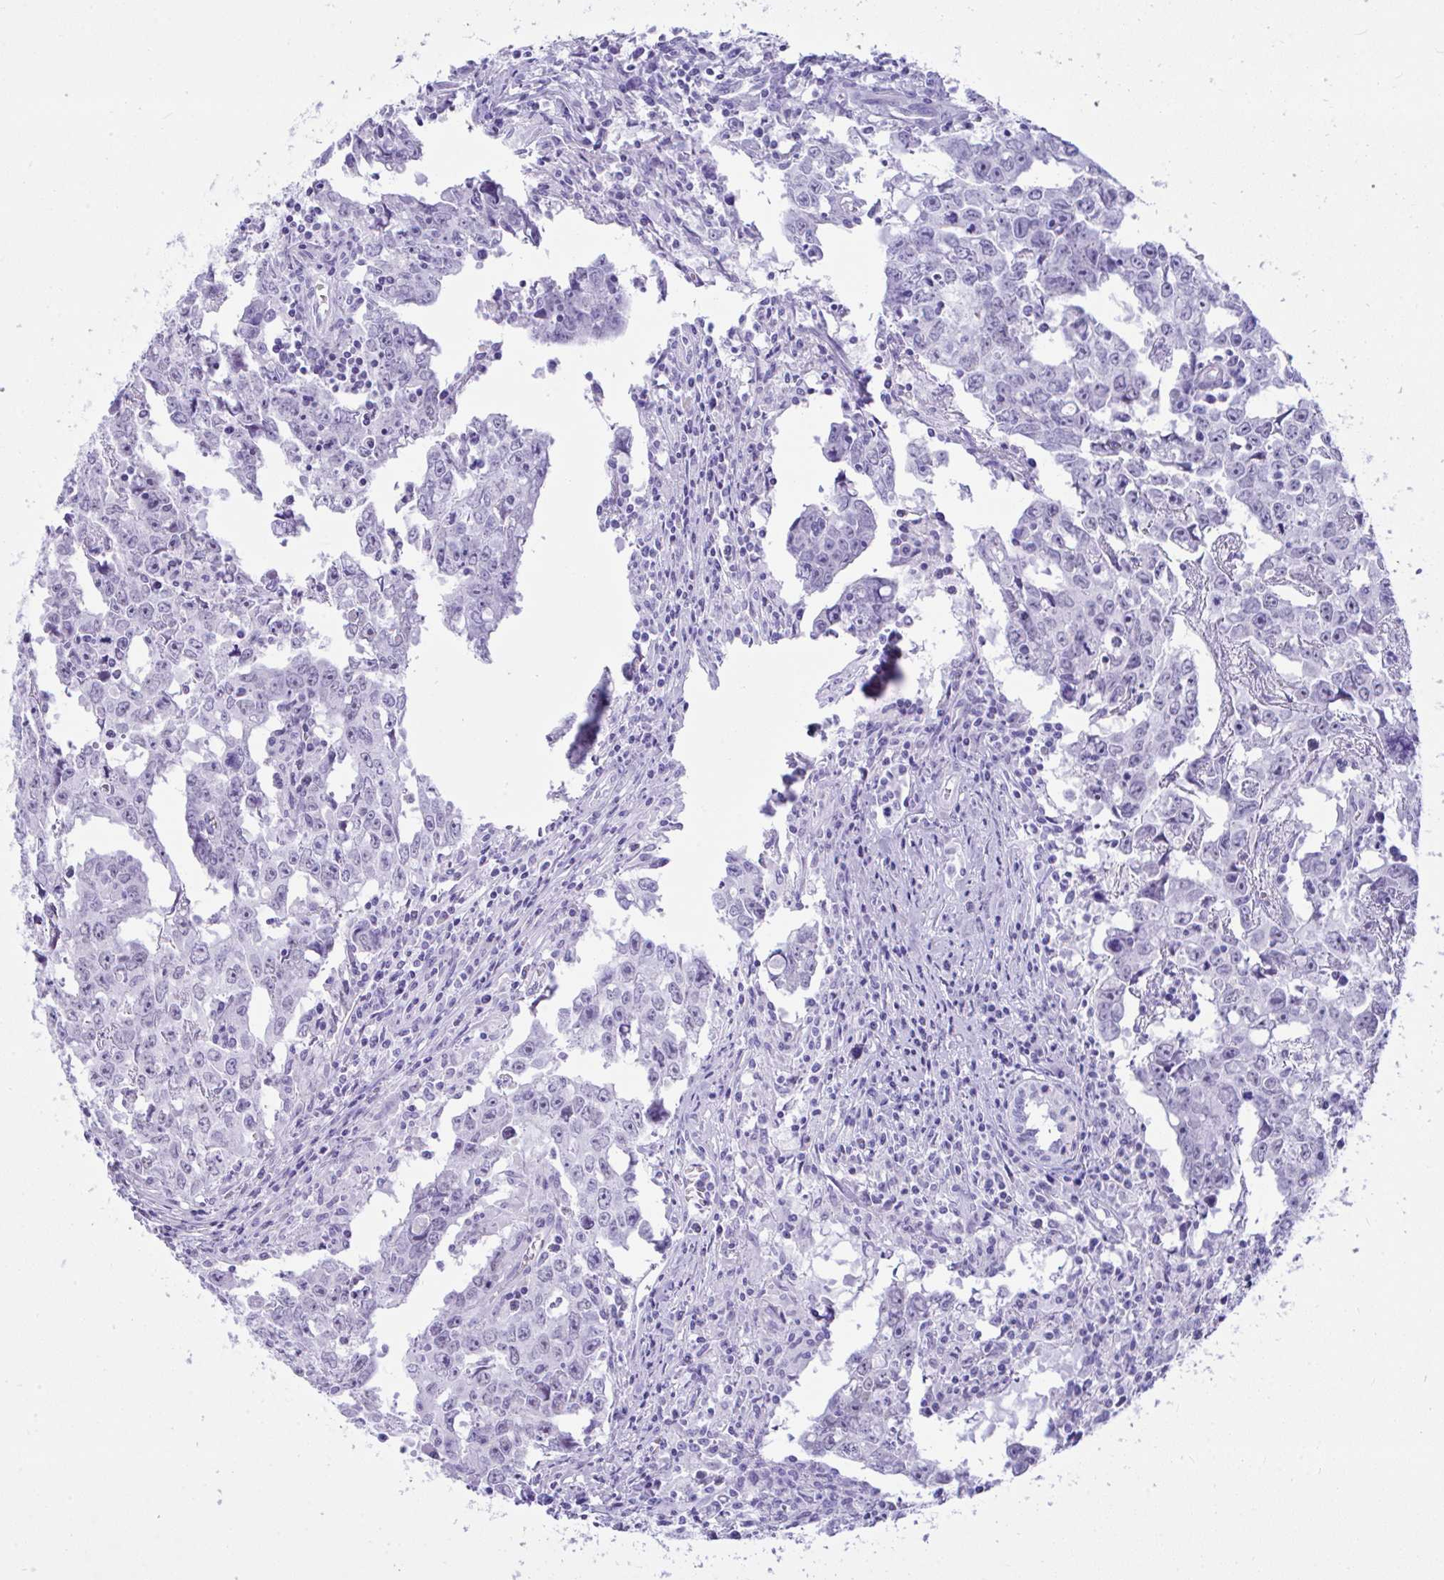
{"staining": {"intensity": "negative", "quantity": "none", "location": "none"}, "tissue": "testis cancer", "cell_type": "Tumor cells", "image_type": "cancer", "snomed": [{"axis": "morphology", "description": "Carcinoma, Embryonal, NOS"}, {"axis": "topography", "description": "Testis"}], "caption": "An IHC image of testis embryonal carcinoma is shown. There is no staining in tumor cells of testis embryonal carcinoma. (IHC, brightfield microscopy, high magnification).", "gene": "SEL1L2", "patient": {"sex": "male", "age": 22}}